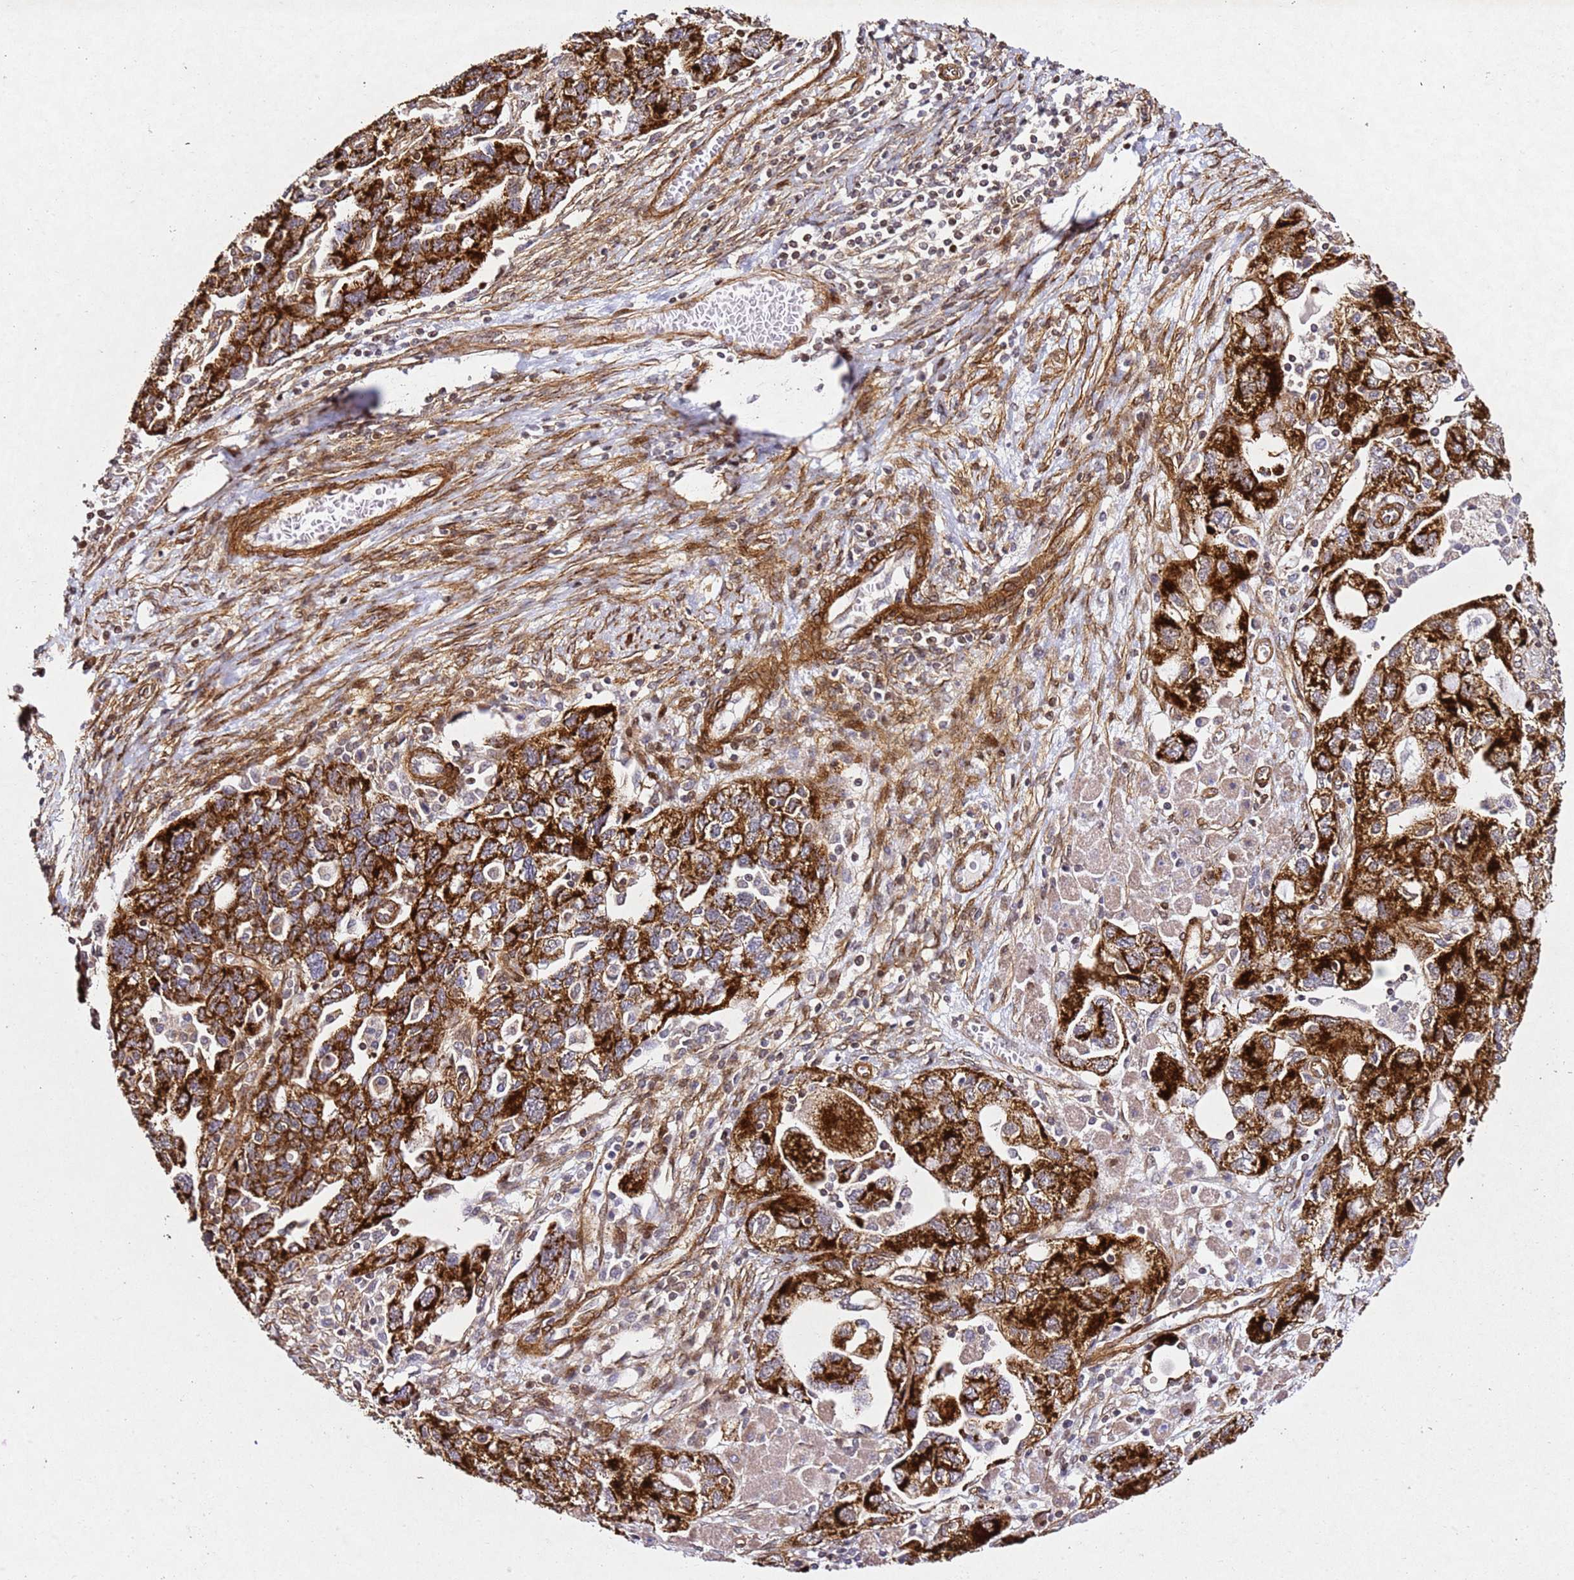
{"staining": {"intensity": "strong", "quantity": ">75%", "location": "cytoplasmic/membranous"}, "tissue": "ovarian cancer", "cell_type": "Tumor cells", "image_type": "cancer", "snomed": [{"axis": "morphology", "description": "Carcinoma, NOS"}, {"axis": "morphology", "description": "Cystadenocarcinoma, serous, NOS"}, {"axis": "topography", "description": "Ovary"}], "caption": "High-power microscopy captured an immunohistochemistry (IHC) image of serous cystadenocarcinoma (ovarian), revealing strong cytoplasmic/membranous expression in about >75% of tumor cells.", "gene": "ZNF296", "patient": {"sex": "female", "age": 69}}